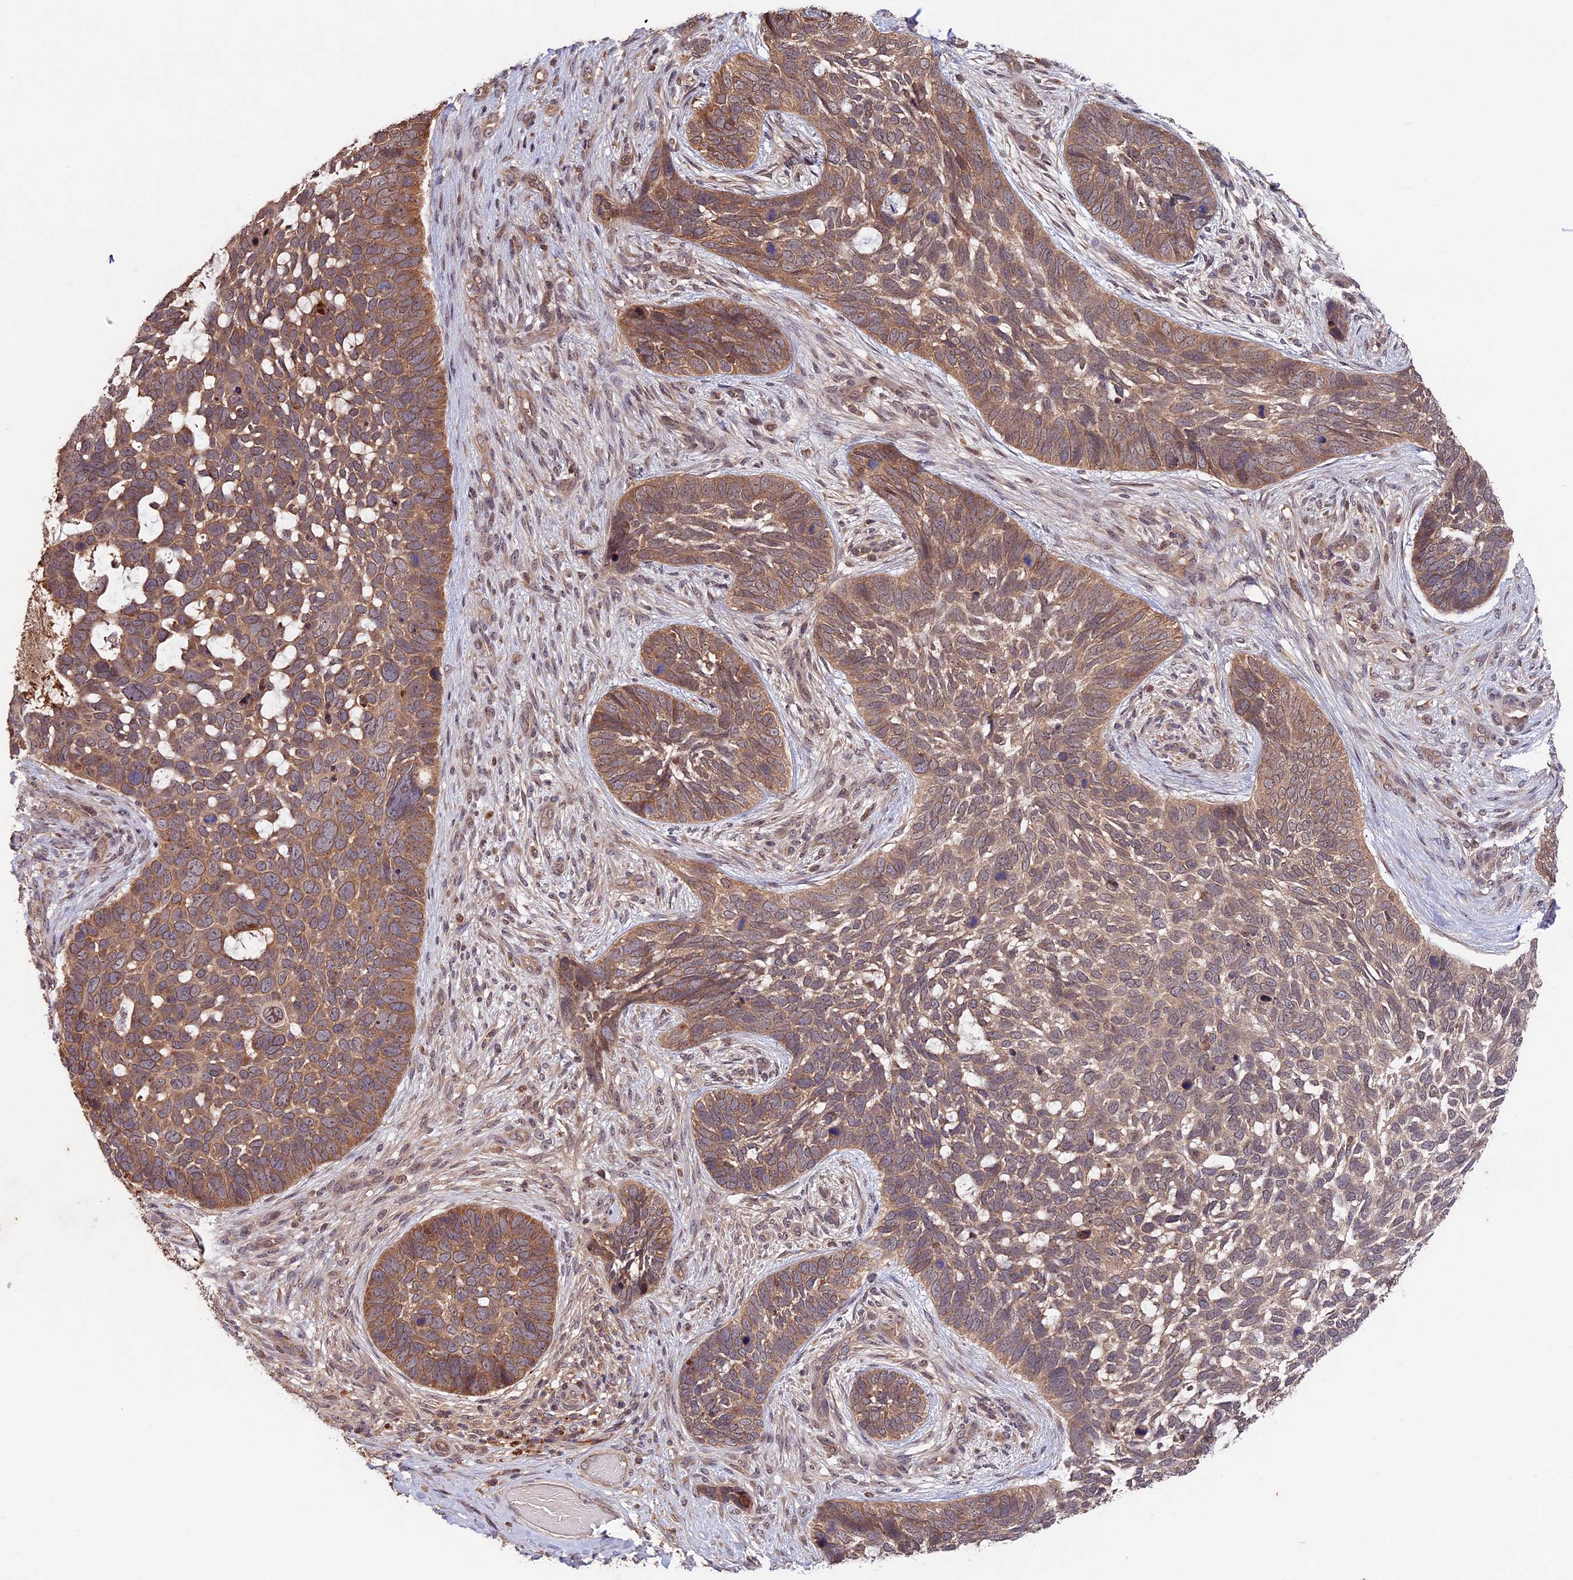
{"staining": {"intensity": "moderate", "quantity": ">75%", "location": "cytoplasmic/membranous"}, "tissue": "skin cancer", "cell_type": "Tumor cells", "image_type": "cancer", "snomed": [{"axis": "morphology", "description": "Basal cell carcinoma"}, {"axis": "topography", "description": "Skin"}], "caption": "Immunohistochemical staining of skin cancer (basal cell carcinoma) shows medium levels of moderate cytoplasmic/membranous positivity in about >75% of tumor cells.", "gene": "CHAC1", "patient": {"sex": "male", "age": 88}}